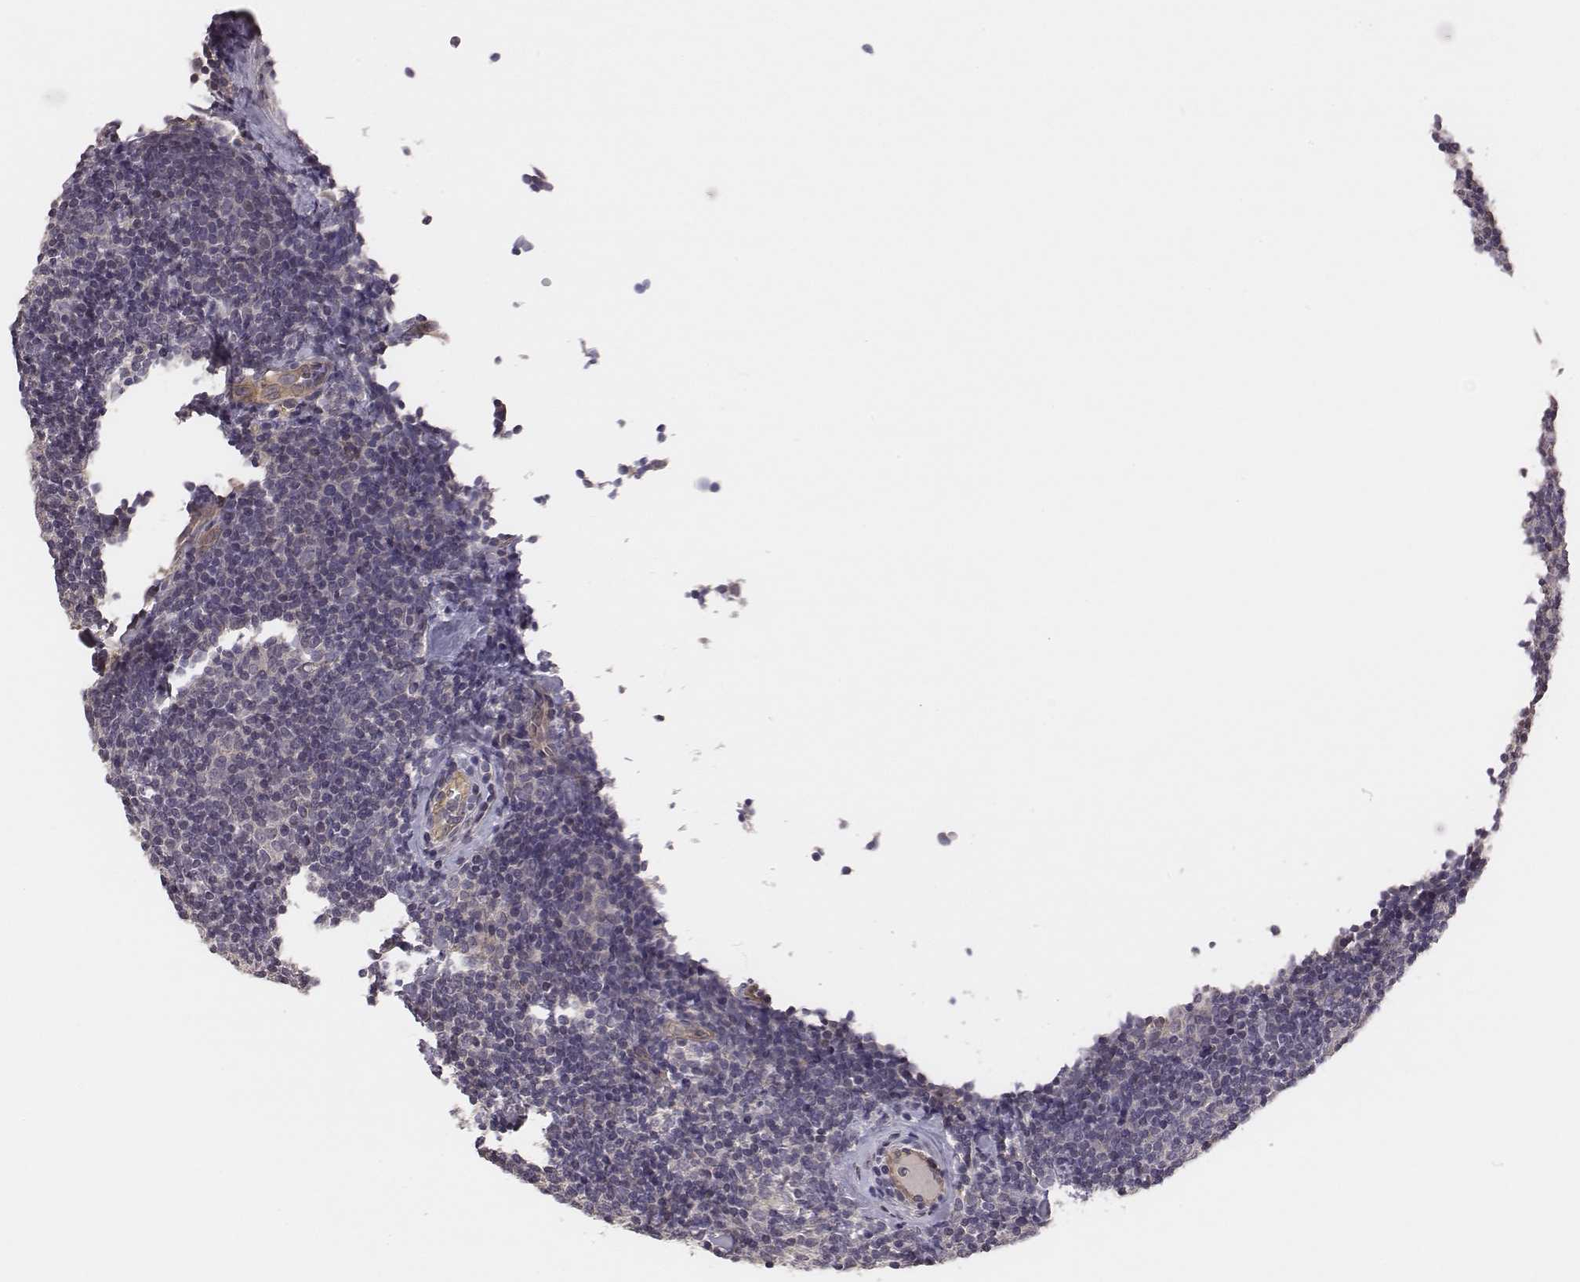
{"staining": {"intensity": "negative", "quantity": "none", "location": "none"}, "tissue": "lymphoma", "cell_type": "Tumor cells", "image_type": "cancer", "snomed": [{"axis": "morphology", "description": "Malignant lymphoma, non-Hodgkin's type, Low grade"}, {"axis": "topography", "description": "Lymph node"}], "caption": "This is an immunohistochemistry photomicrograph of human low-grade malignant lymphoma, non-Hodgkin's type. There is no positivity in tumor cells.", "gene": "SCARF1", "patient": {"sex": "female", "age": 56}}